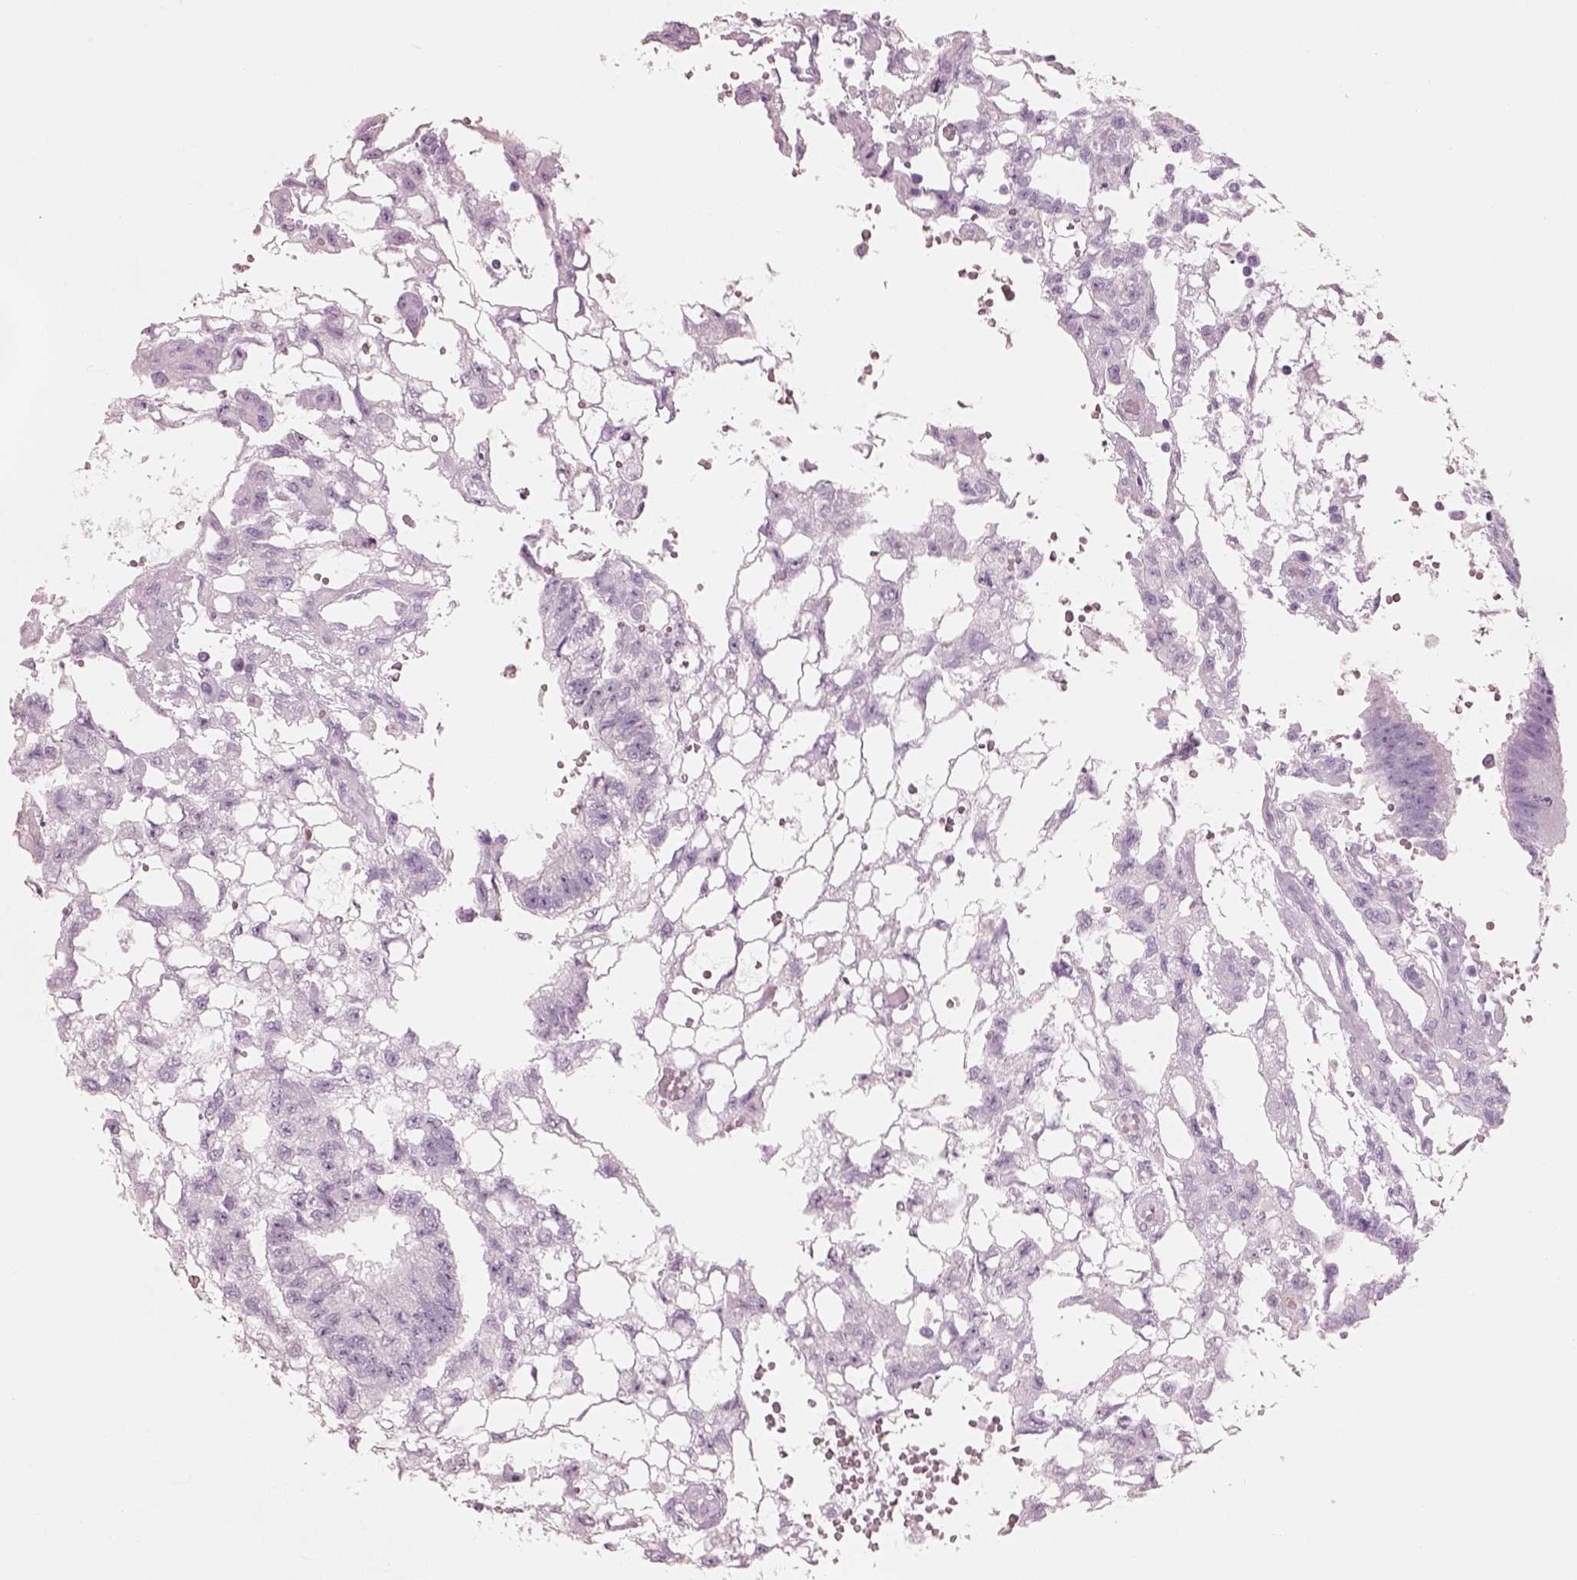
{"staining": {"intensity": "negative", "quantity": "none", "location": "none"}, "tissue": "testis cancer", "cell_type": "Tumor cells", "image_type": "cancer", "snomed": [{"axis": "morphology", "description": "Carcinoma, Embryonal, NOS"}, {"axis": "topography", "description": "Testis"}], "caption": "Photomicrograph shows no significant protein staining in tumor cells of embryonal carcinoma (testis).", "gene": "PNOC", "patient": {"sex": "male", "age": 32}}